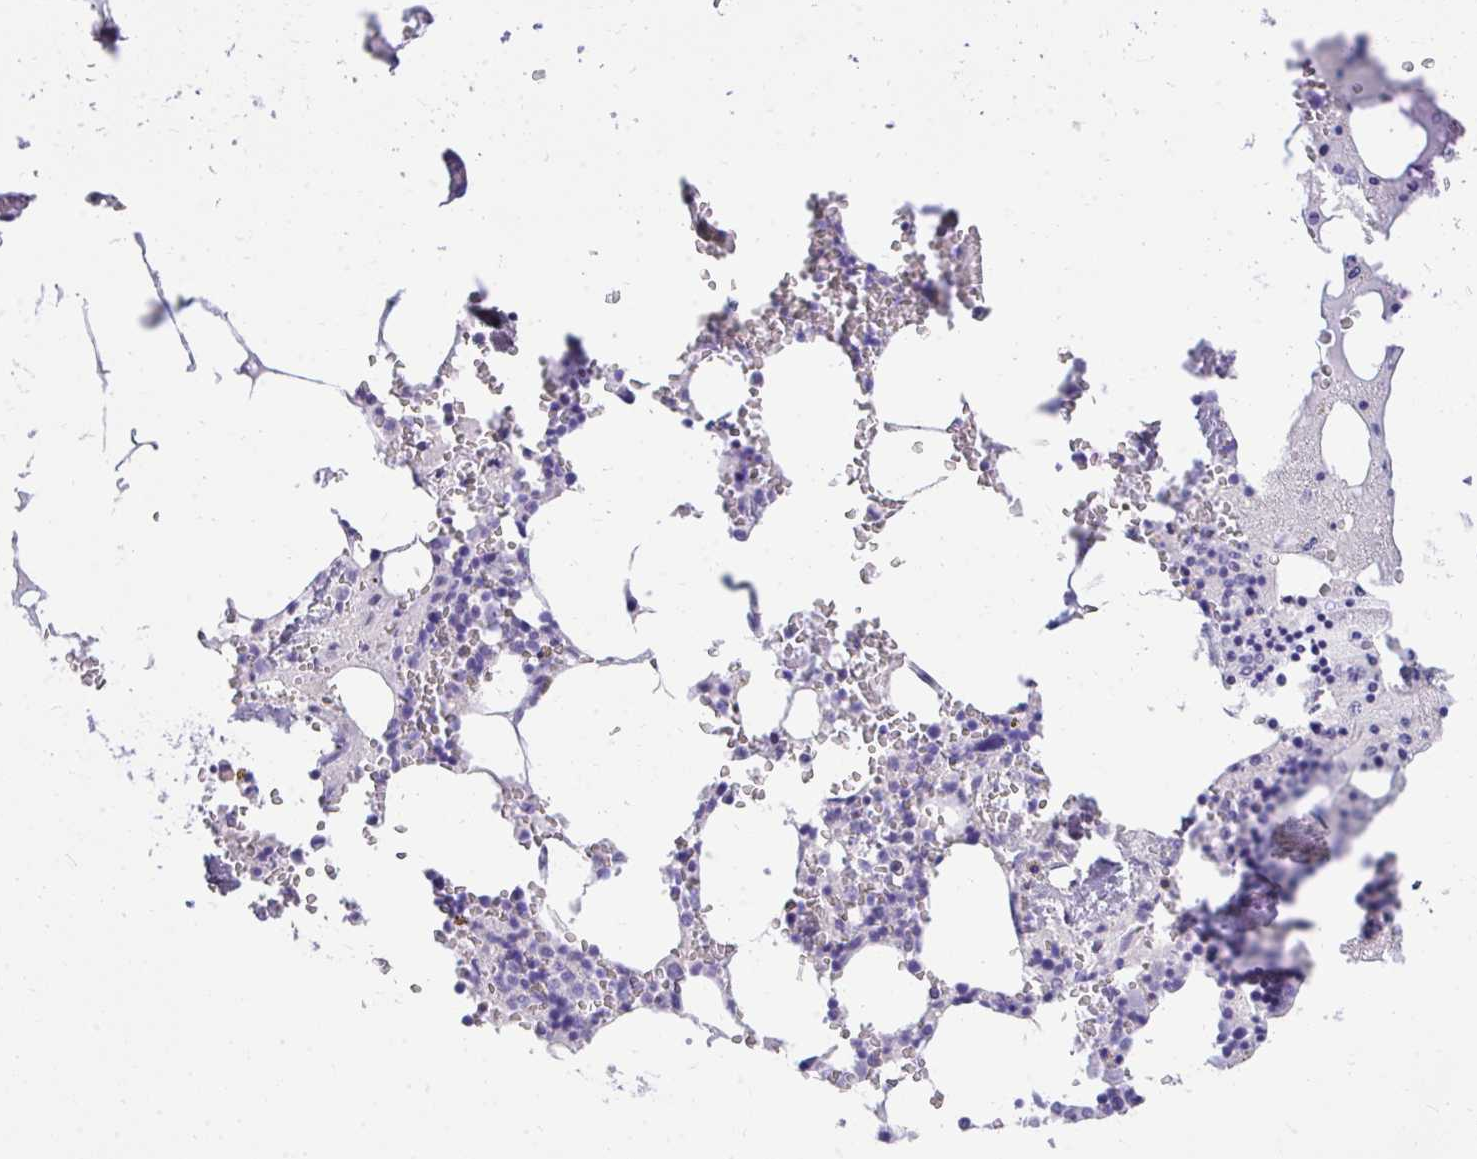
{"staining": {"intensity": "negative", "quantity": "none", "location": "none"}, "tissue": "bone marrow", "cell_type": "Hematopoietic cells", "image_type": "normal", "snomed": [{"axis": "morphology", "description": "Normal tissue, NOS"}, {"axis": "topography", "description": "Bone marrow"}], "caption": "This is an IHC image of unremarkable human bone marrow. There is no positivity in hematopoietic cells.", "gene": "KLK1", "patient": {"sex": "male", "age": 54}}